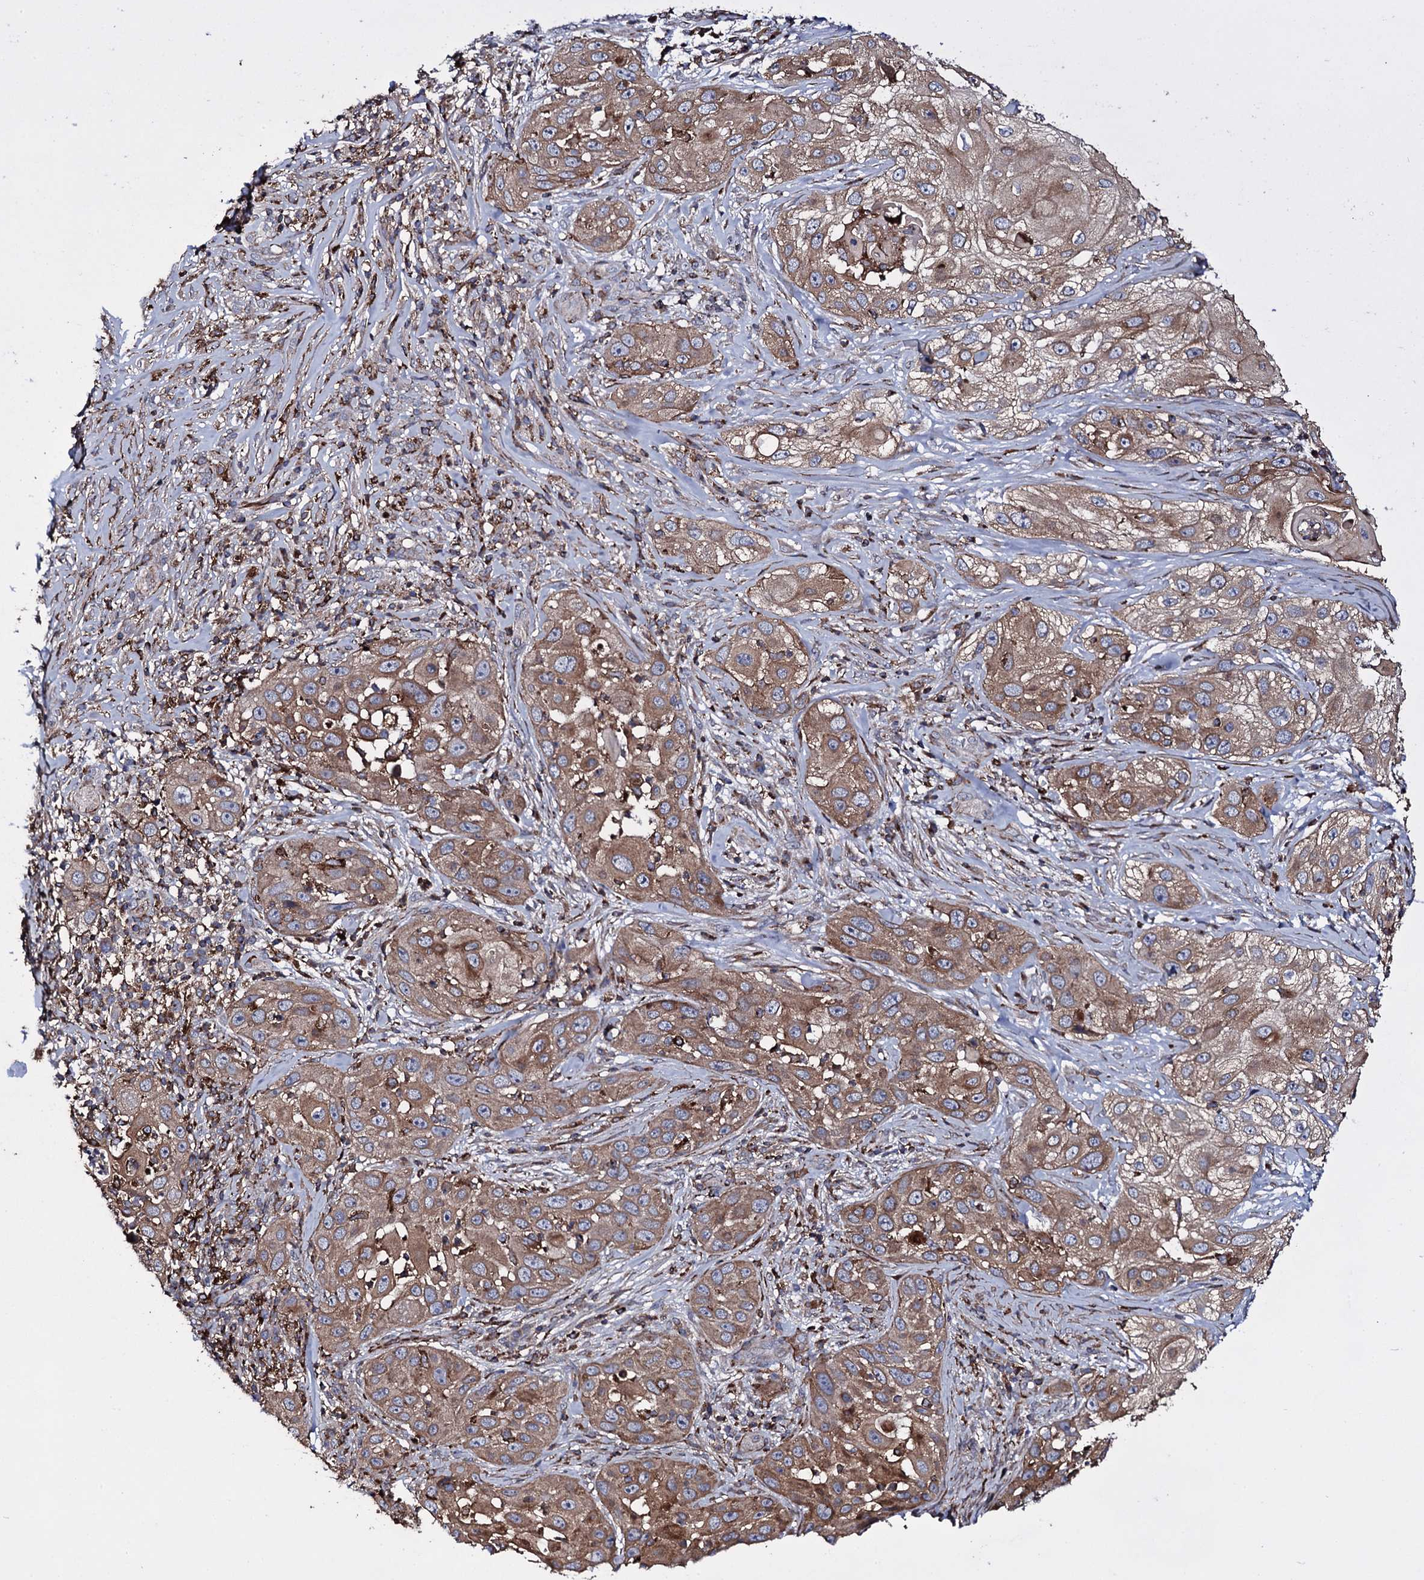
{"staining": {"intensity": "moderate", "quantity": "25%-75%", "location": "cytoplasmic/membranous"}, "tissue": "skin cancer", "cell_type": "Tumor cells", "image_type": "cancer", "snomed": [{"axis": "morphology", "description": "Squamous cell carcinoma, NOS"}, {"axis": "topography", "description": "Skin"}], "caption": "Immunohistochemical staining of human skin cancer (squamous cell carcinoma) demonstrates moderate cytoplasmic/membranous protein positivity in about 25%-75% of tumor cells. (brown staining indicates protein expression, while blue staining denotes nuclei).", "gene": "VAMP8", "patient": {"sex": "female", "age": 44}}